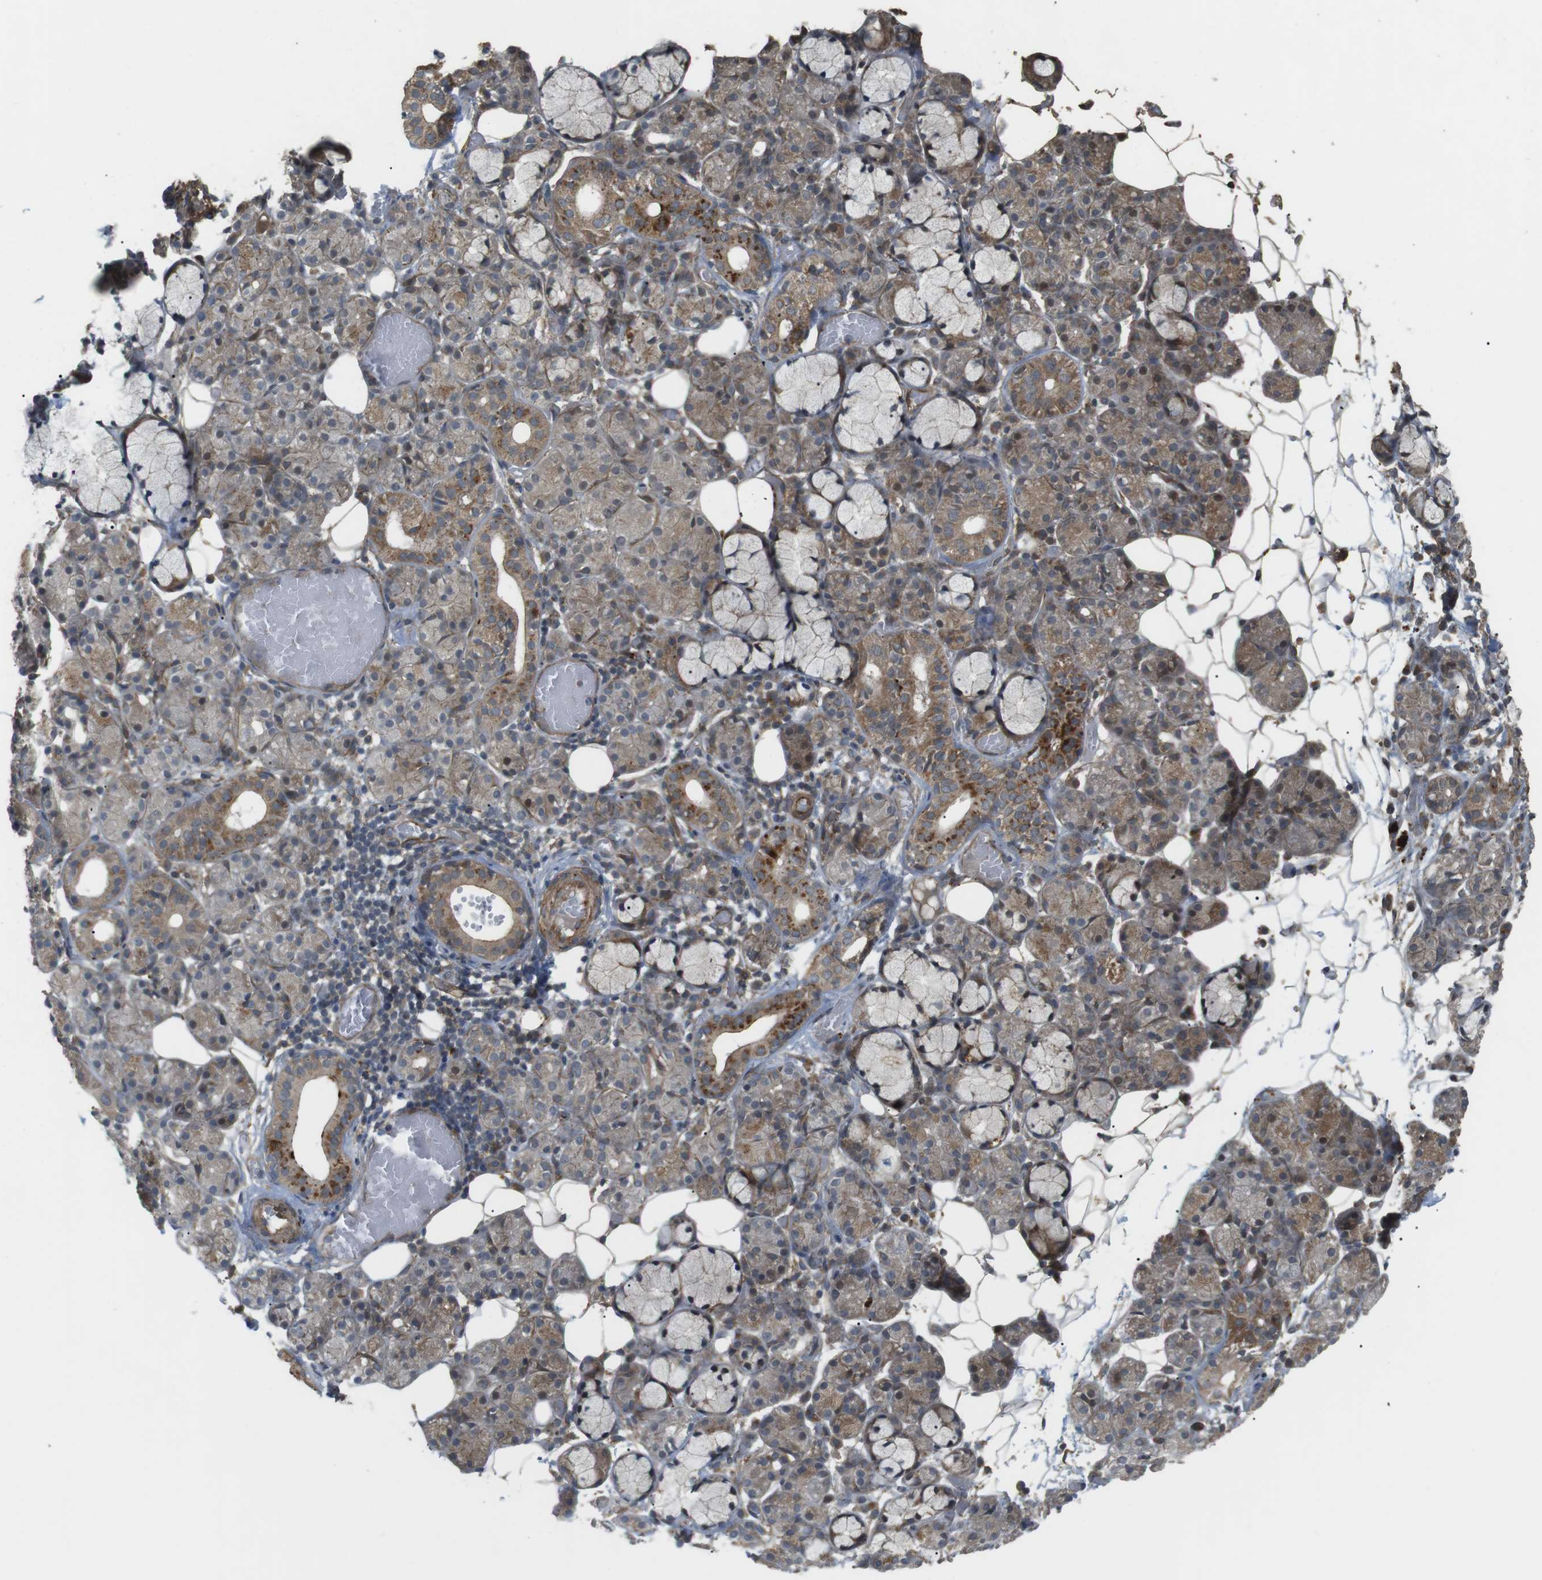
{"staining": {"intensity": "strong", "quantity": ">75%", "location": "cytoplasmic/membranous,nuclear"}, "tissue": "salivary gland", "cell_type": "Glandular cells", "image_type": "normal", "snomed": [{"axis": "morphology", "description": "Normal tissue, NOS"}, {"axis": "topography", "description": "Salivary gland"}], "caption": "Immunohistochemical staining of benign salivary gland shows >75% levels of strong cytoplasmic/membranous,nuclear protein staining in approximately >75% of glandular cells. (DAB IHC with brightfield microscopy, high magnification).", "gene": "KANK2", "patient": {"sex": "male", "age": 63}}